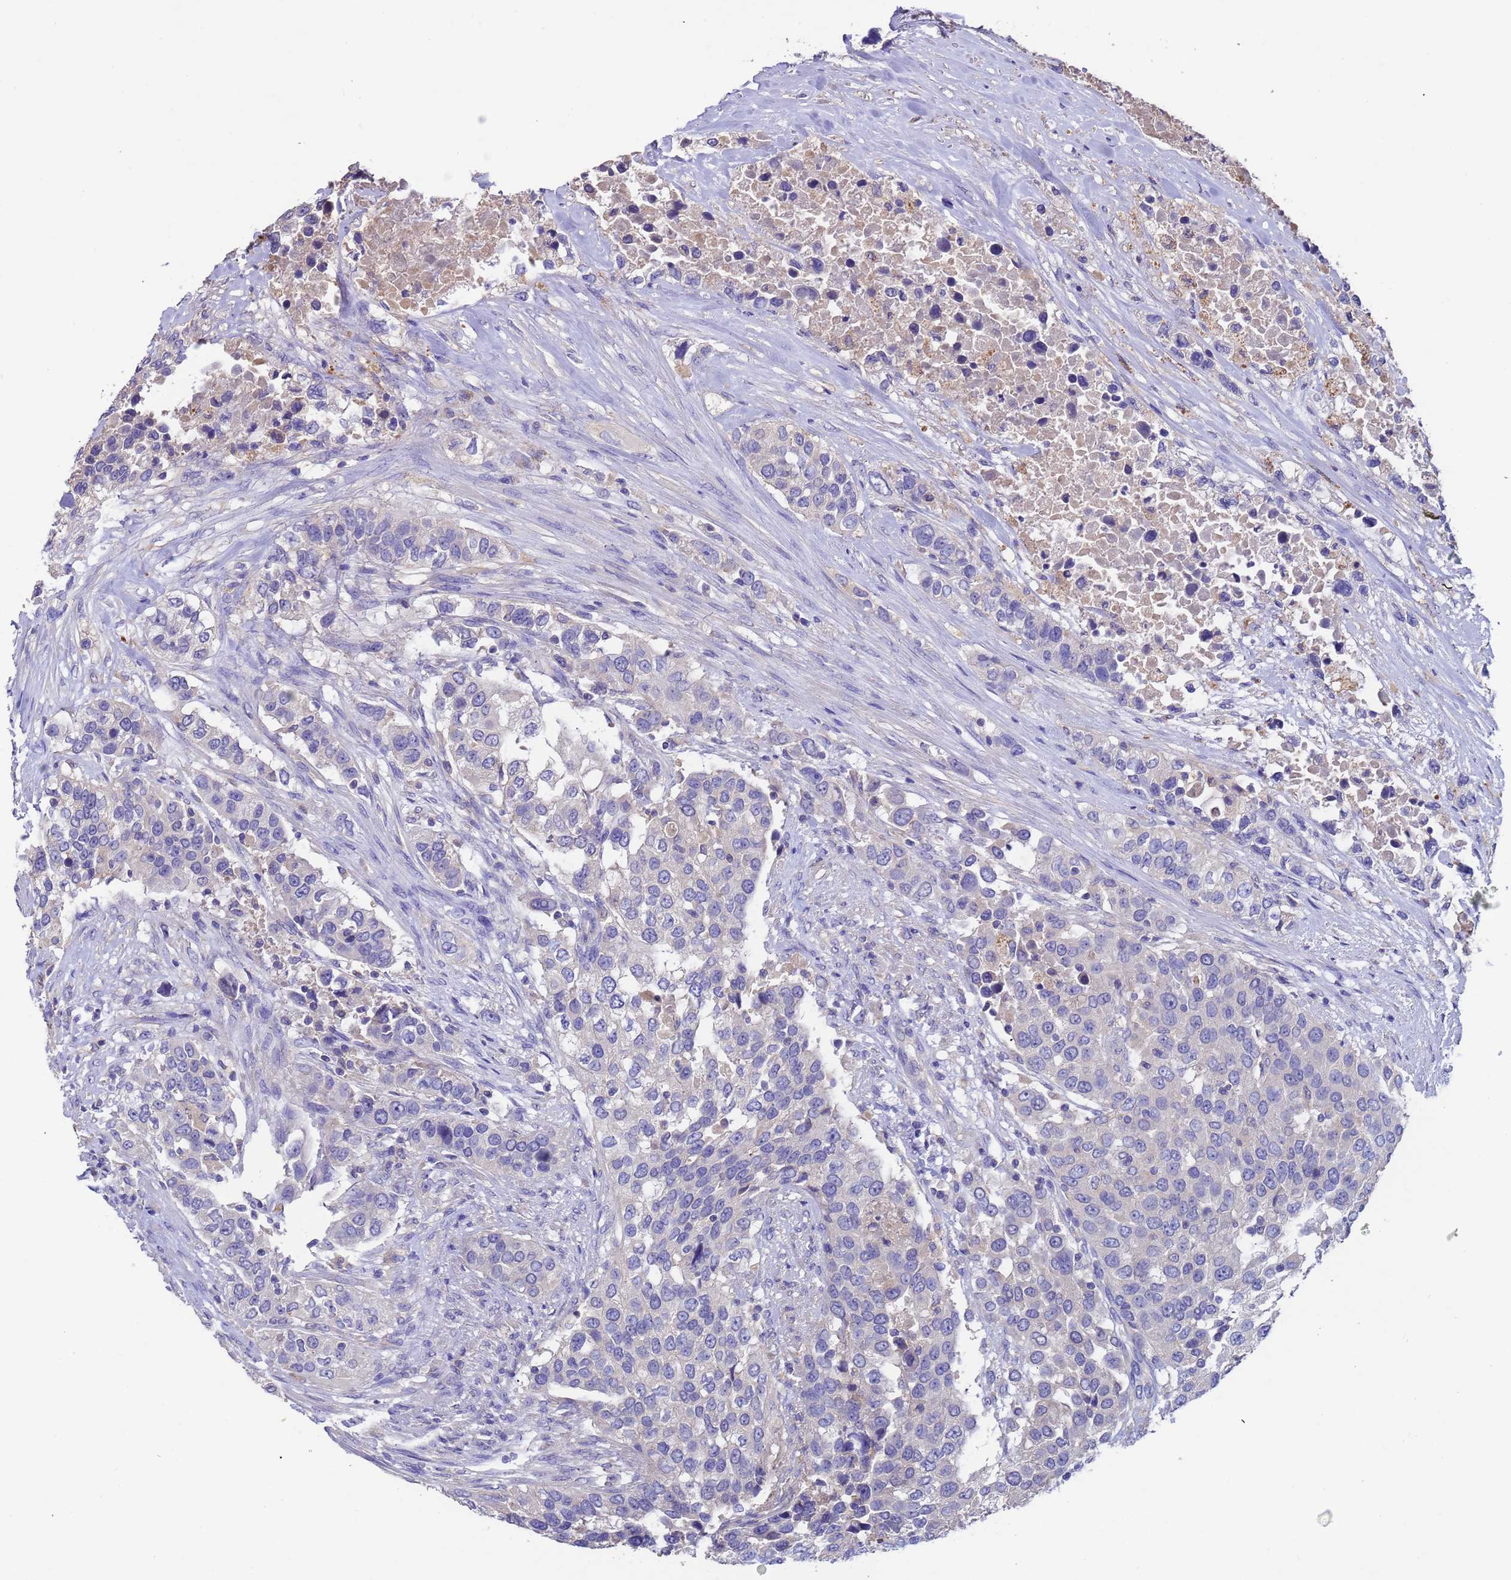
{"staining": {"intensity": "negative", "quantity": "none", "location": "none"}, "tissue": "urothelial cancer", "cell_type": "Tumor cells", "image_type": "cancer", "snomed": [{"axis": "morphology", "description": "Urothelial carcinoma, High grade"}, {"axis": "topography", "description": "Urinary bladder"}], "caption": "The micrograph displays no staining of tumor cells in high-grade urothelial carcinoma.", "gene": "SRL", "patient": {"sex": "female", "age": 80}}